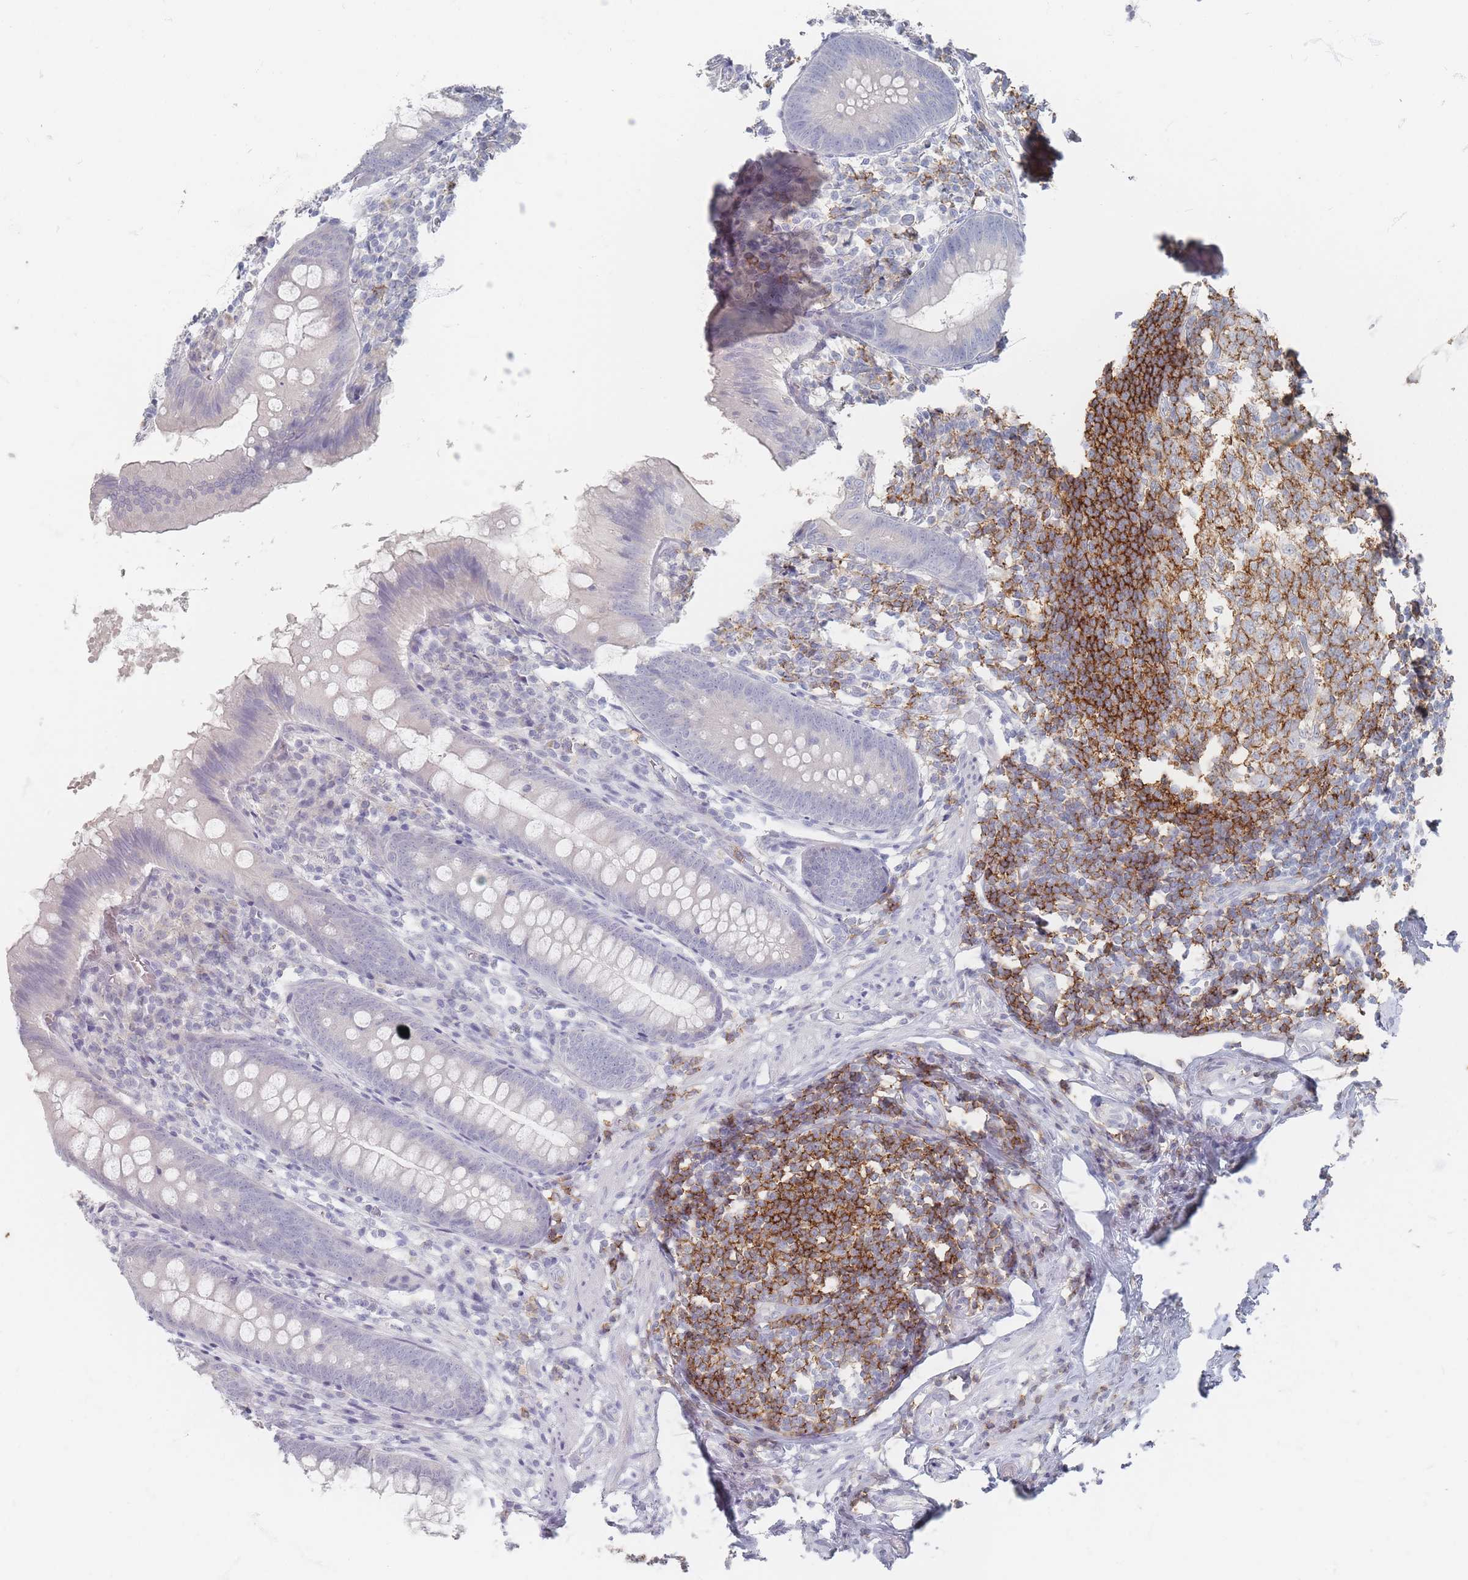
{"staining": {"intensity": "negative", "quantity": "none", "location": "none"}, "tissue": "appendix", "cell_type": "Glandular cells", "image_type": "normal", "snomed": [{"axis": "morphology", "description": "Normal tissue, NOS"}, {"axis": "topography", "description": "Appendix"}], "caption": "Immunohistochemistry (IHC) histopathology image of benign appendix: appendix stained with DAB (3,3'-diaminobenzidine) reveals no significant protein staining in glandular cells.", "gene": "CD37", "patient": {"sex": "female", "age": 51}}